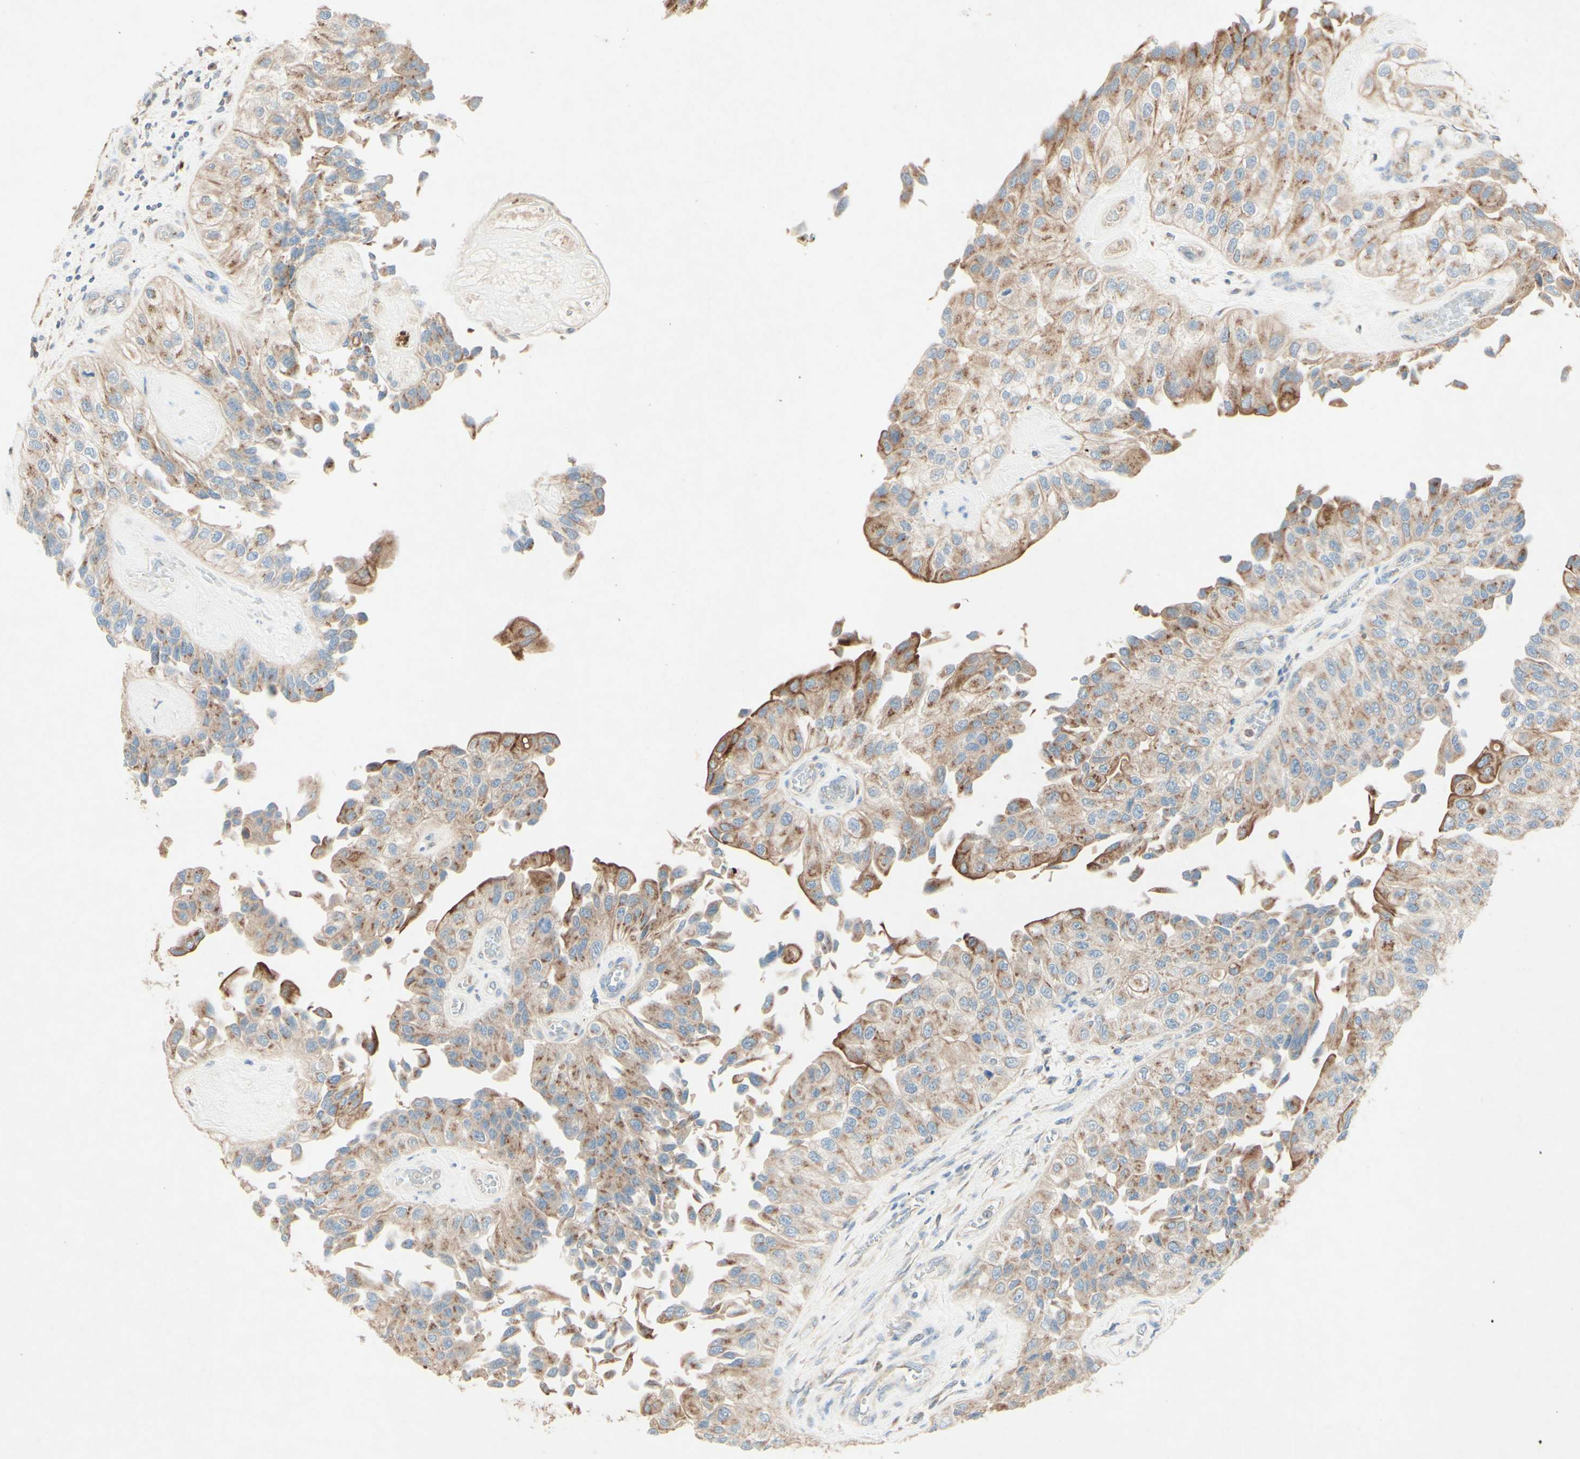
{"staining": {"intensity": "moderate", "quantity": "25%-75%", "location": "cytoplasmic/membranous"}, "tissue": "urothelial cancer", "cell_type": "Tumor cells", "image_type": "cancer", "snomed": [{"axis": "morphology", "description": "Urothelial carcinoma, High grade"}, {"axis": "topography", "description": "Kidney"}, {"axis": "topography", "description": "Urinary bladder"}], "caption": "Immunohistochemistry photomicrograph of neoplastic tissue: human urothelial cancer stained using immunohistochemistry demonstrates medium levels of moderate protein expression localized specifically in the cytoplasmic/membranous of tumor cells, appearing as a cytoplasmic/membranous brown color.", "gene": "MTM1", "patient": {"sex": "male", "age": 77}}